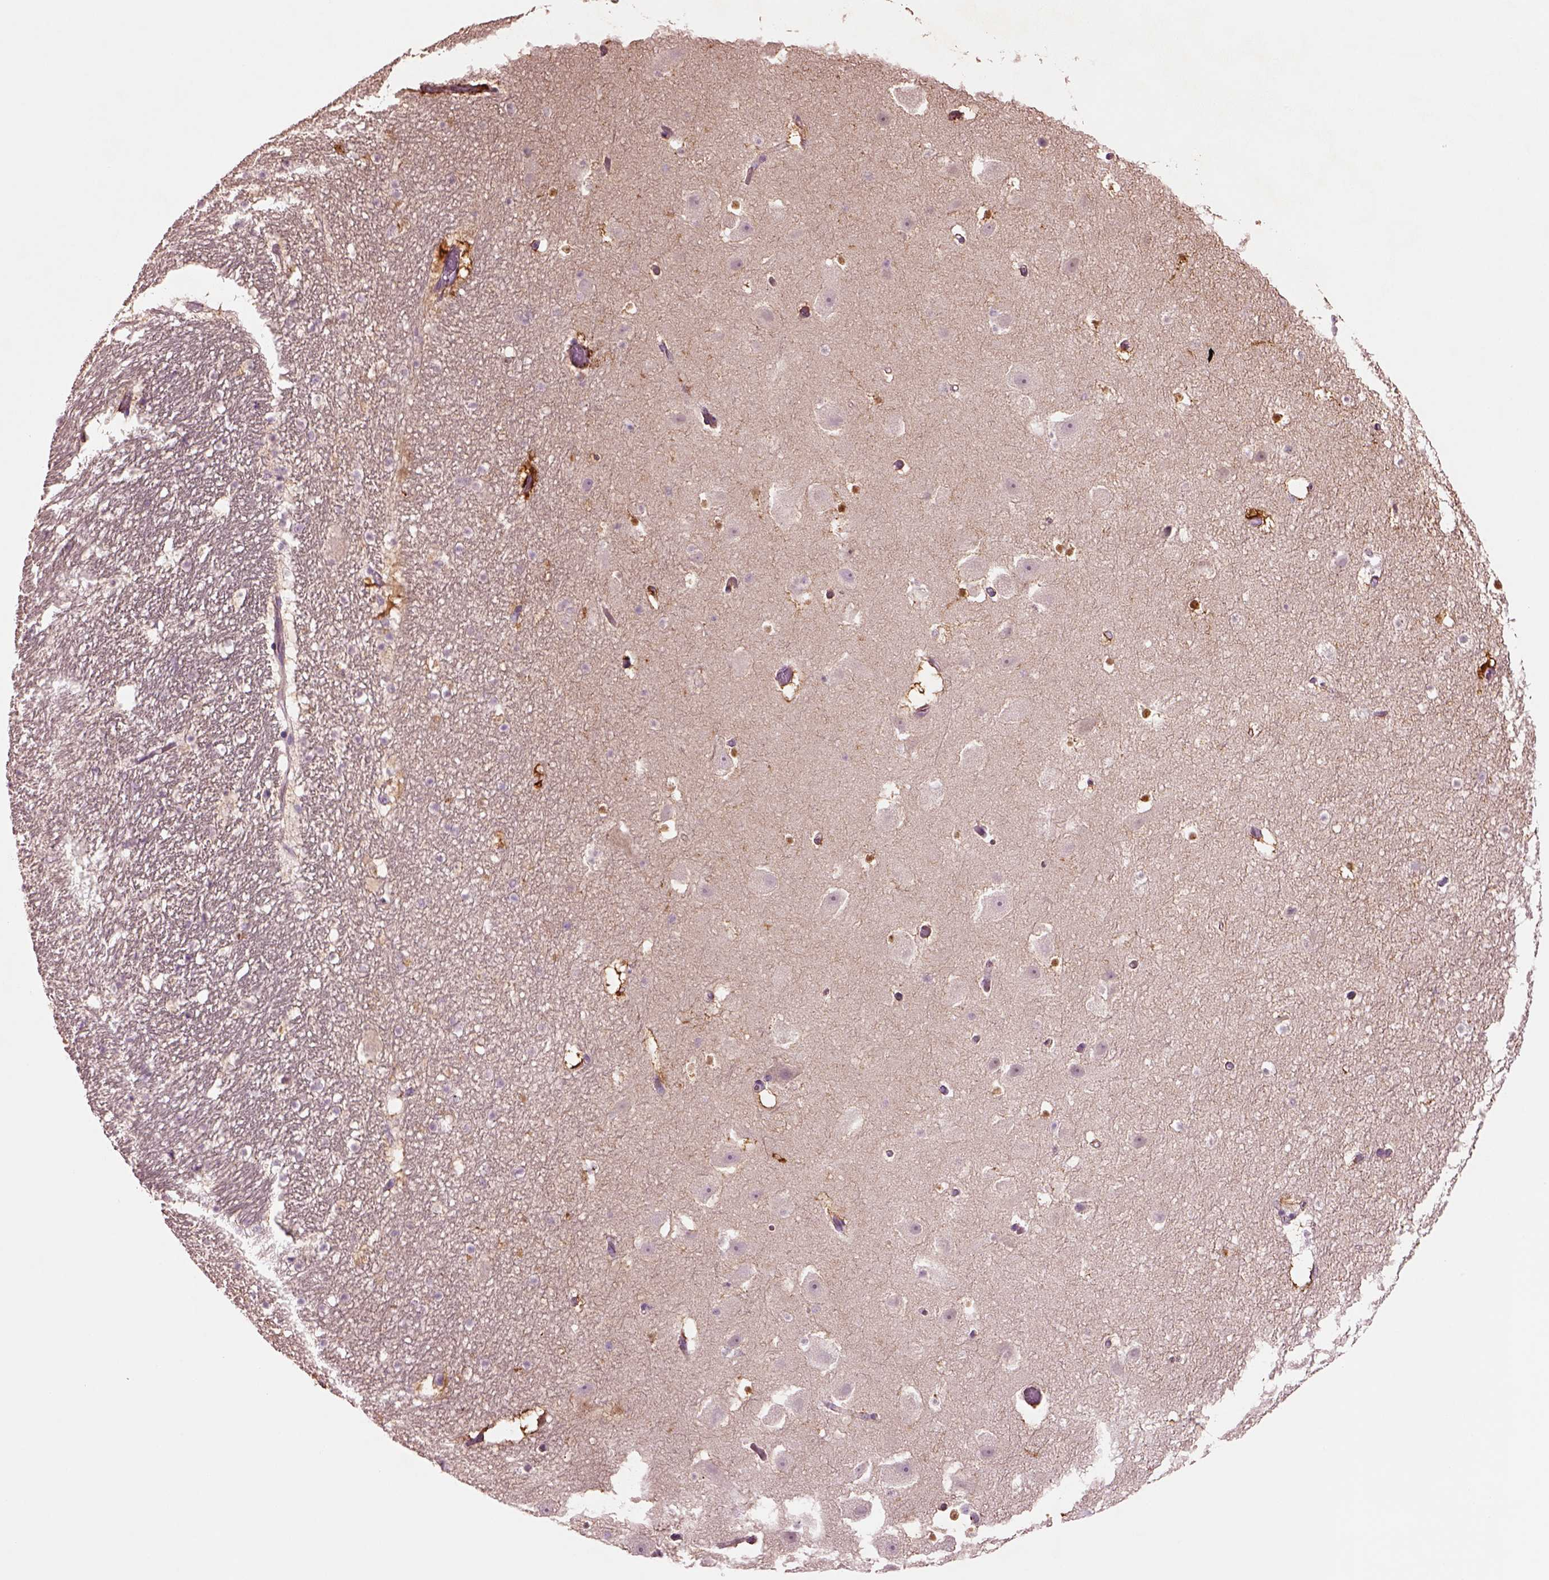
{"staining": {"intensity": "strong", "quantity": "<25%", "location": "cytoplasmic/membranous,nuclear"}, "tissue": "hippocampus", "cell_type": "Glial cells", "image_type": "normal", "snomed": [{"axis": "morphology", "description": "Normal tissue, NOS"}, {"axis": "topography", "description": "Hippocampus"}], "caption": "An IHC photomicrograph of benign tissue is shown. Protein staining in brown highlights strong cytoplasmic/membranous,nuclear positivity in hippocampus within glial cells. The staining was performed using DAB (3,3'-diaminobenzidine) to visualize the protein expression in brown, while the nuclei were stained in blue with hematoxylin (Magnification: 20x).", "gene": "PLPP7", "patient": {"sex": "male", "age": 26}}